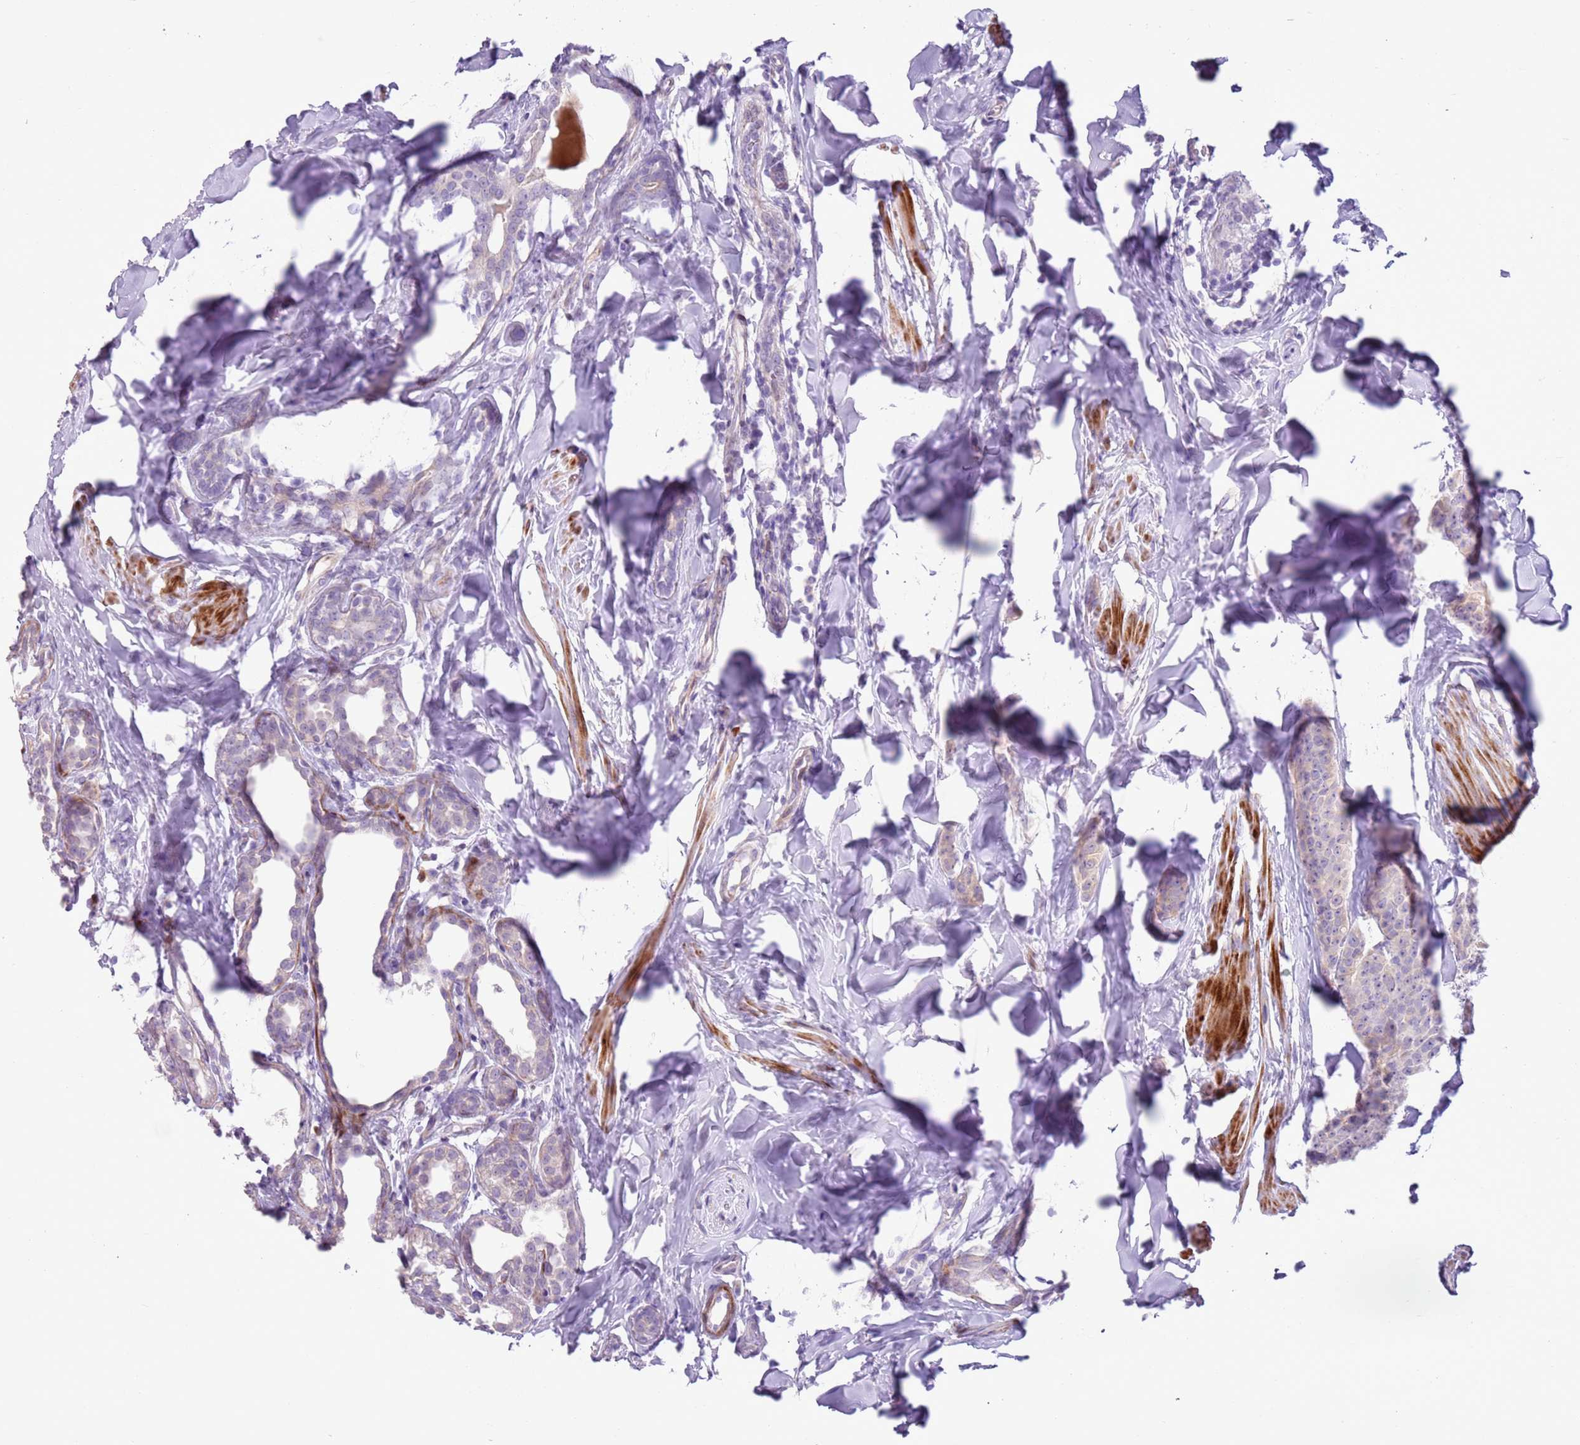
{"staining": {"intensity": "negative", "quantity": "none", "location": "none"}, "tissue": "breast cancer", "cell_type": "Tumor cells", "image_type": "cancer", "snomed": [{"axis": "morphology", "description": "Duct carcinoma"}, {"axis": "topography", "description": "Breast"}], "caption": "A histopathology image of breast invasive ductal carcinoma stained for a protein exhibits no brown staining in tumor cells.", "gene": "ZNF239", "patient": {"sex": "female", "age": 40}}